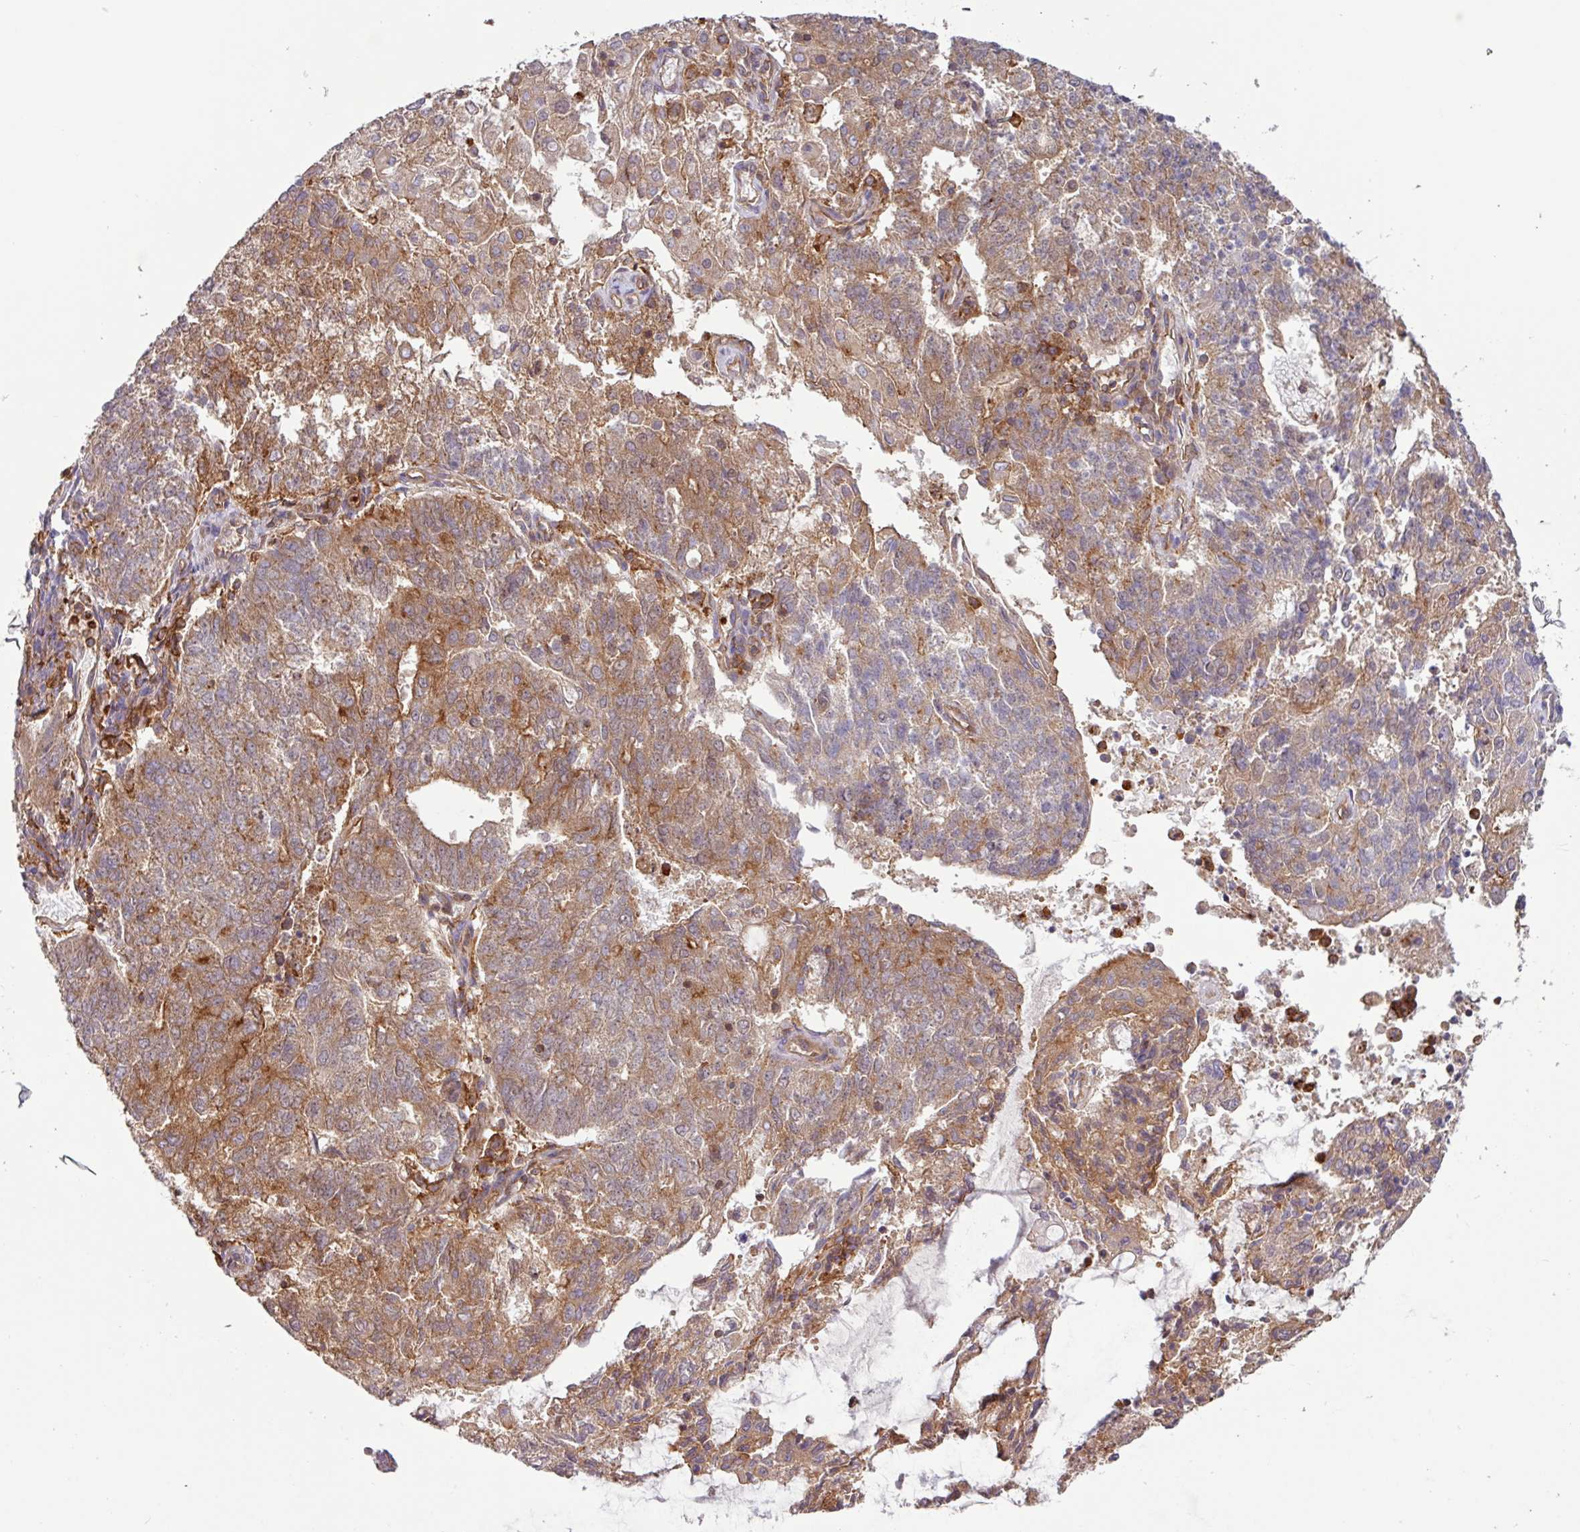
{"staining": {"intensity": "moderate", "quantity": ">75%", "location": "cytoplasmic/membranous"}, "tissue": "endometrial cancer", "cell_type": "Tumor cells", "image_type": "cancer", "snomed": [{"axis": "morphology", "description": "Adenocarcinoma, NOS"}, {"axis": "topography", "description": "Endometrium"}], "caption": "Immunohistochemistry (DAB (3,3'-diaminobenzidine)) staining of human endometrial adenocarcinoma demonstrates moderate cytoplasmic/membranous protein positivity in approximately >75% of tumor cells.", "gene": "ACTR3", "patient": {"sex": "female", "age": 82}}